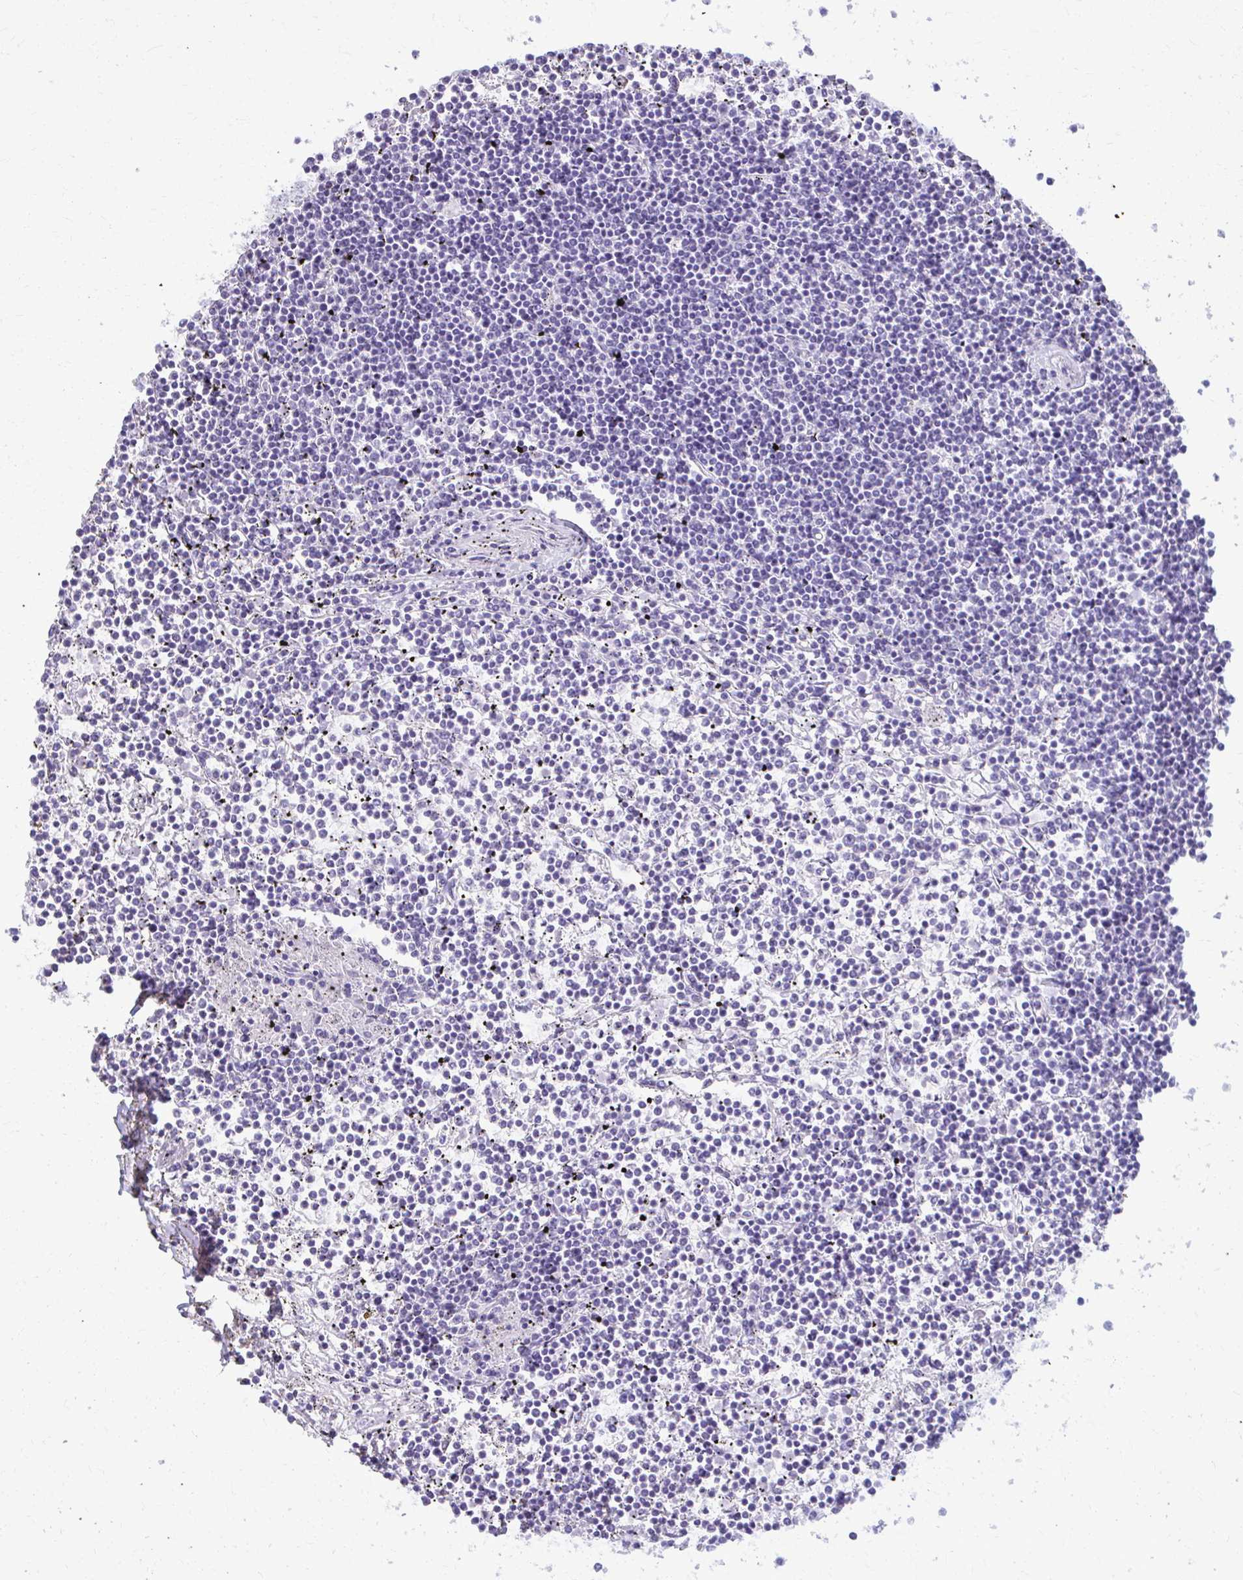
{"staining": {"intensity": "negative", "quantity": "none", "location": "none"}, "tissue": "lymphoma", "cell_type": "Tumor cells", "image_type": "cancer", "snomed": [{"axis": "morphology", "description": "Malignant lymphoma, non-Hodgkin's type, Low grade"}, {"axis": "topography", "description": "Spleen"}], "caption": "DAB immunohistochemical staining of malignant lymphoma, non-Hodgkin's type (low-grade) shows no significant staining in tumor cells.", "gene": "MAF1", "patient": {"sex": "female", "age": 19}}